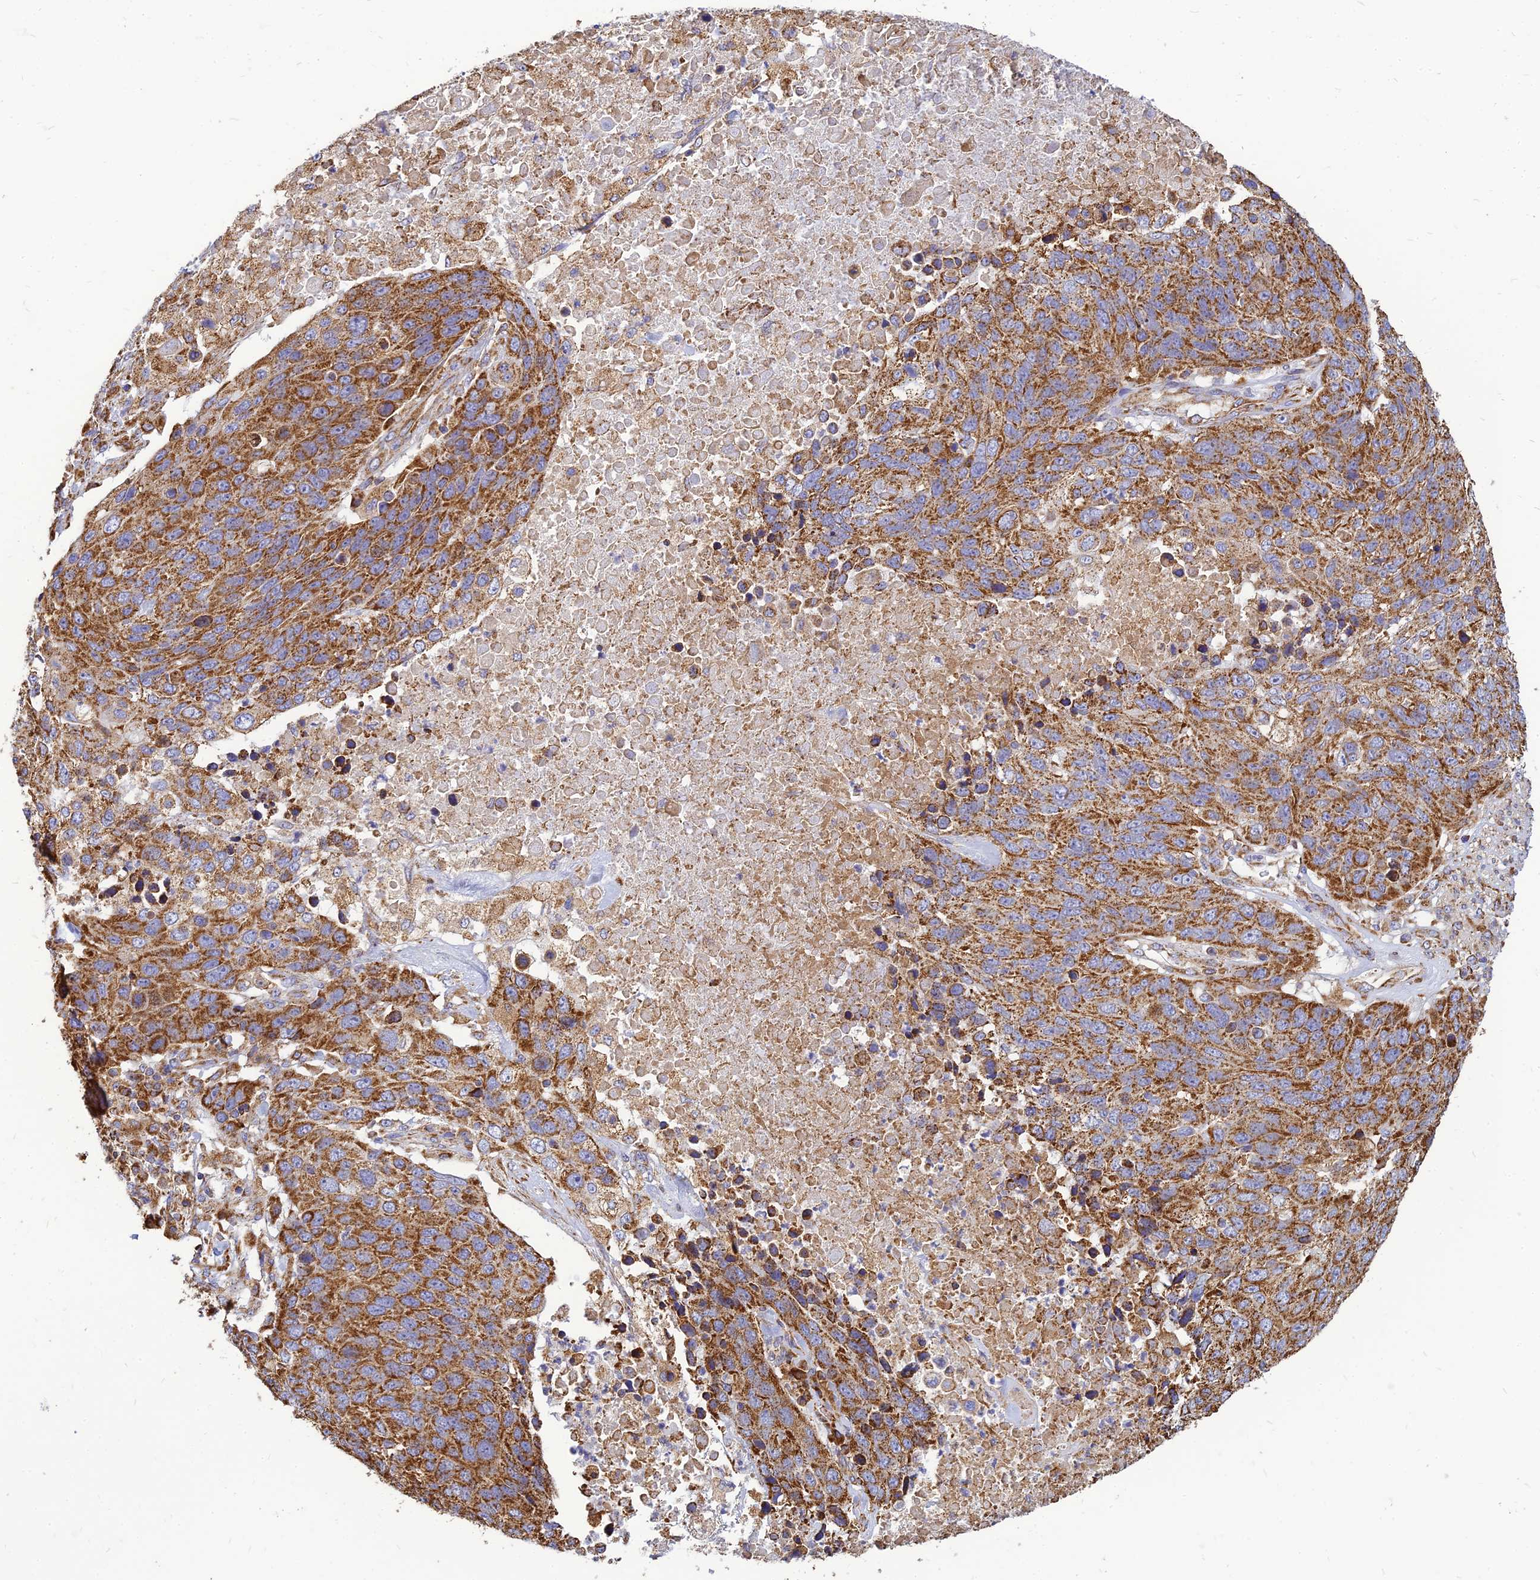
{"staining": {"intensity": "strong", "quantity": ">75%", "location": "cytoplasmic/membranous"}, "tissue": "lung cancer", "cell_type": "Tumor cells", "image_type": "cancer", "snomed": [{"axis": "morphology", "description": "Normal tissue, NOS"}, {"axis": "morphology", "description": "Squamous cell carcinoma, NOS"}, {"axis": "topography", "description": "Lymph node"}, {"axis": "topography", "description": "Lung"}], "caption": "Protein staining by immunohistochemistry (IHC) demonstrates strong cytoplasmic/membranous positivity in approximately >75% of tumor cells in lung cancer (squamous cell carcinoma). The staining was performed using DAB to visualize the protein expression in brown, while the nuclei were stained in blue with hematoxylin (Magnification: 20x).", "gene": "THUMPD2", "patient": {"sex": "male", "age": 66}}